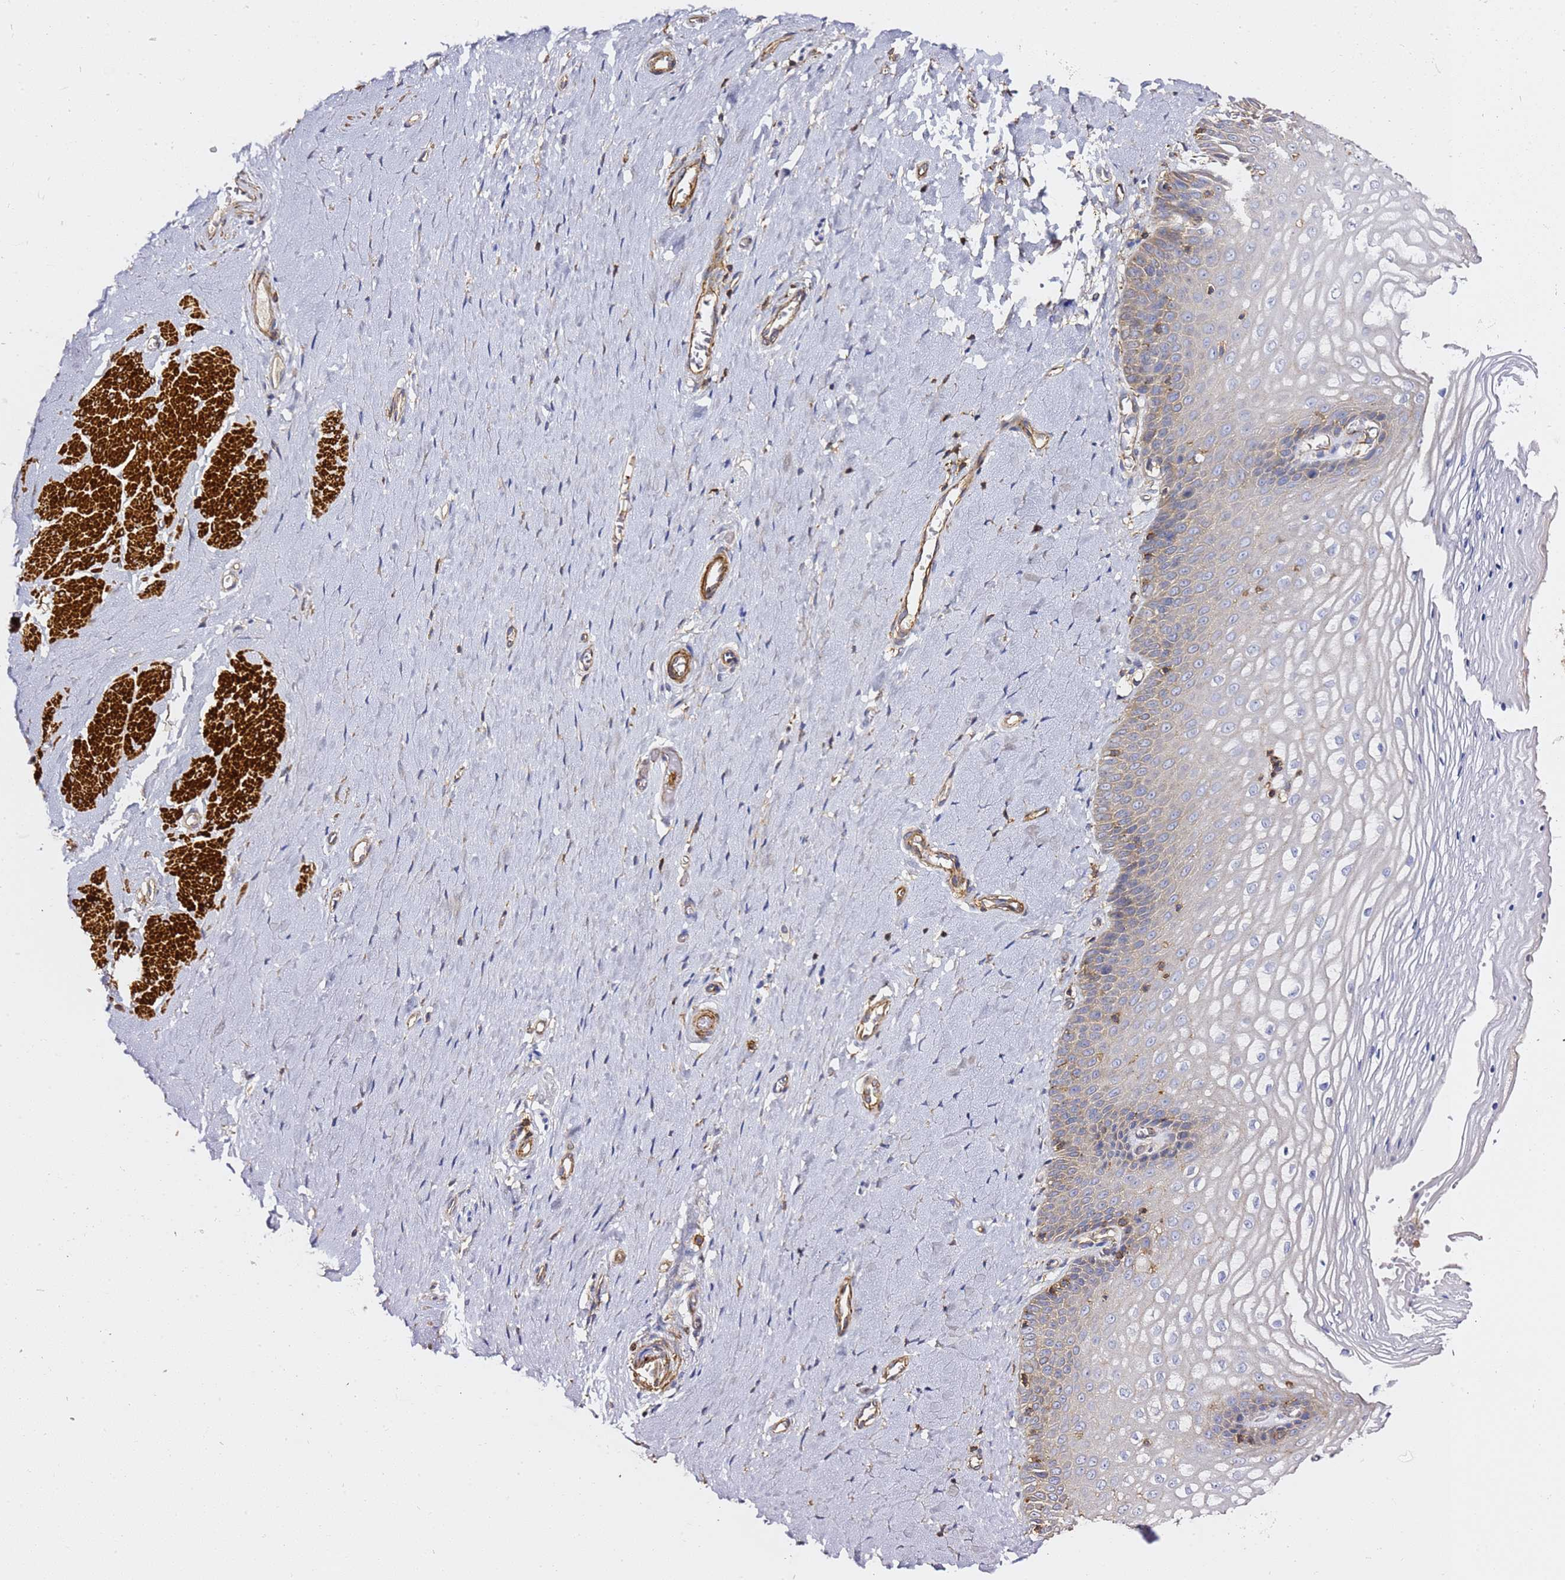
{"staining": {"intensity": "weak", "quantity": "<25%", "location": "cytoplasmic/membranous"}, "tissue": "vagina", "cell_type": "Squamous epithelial cells", "image_type": "normal", "snomed": [{"axis": "morphology", "description": "Normal tissue, NOS"}, {"axis": "topography", "description": "Vagina"}], "caption": "A high-resolution micrograph shows immunohistochemistry staining of benign vagina, which displays no significant staining in squamous epithelial cells. (DAB immunohistochemistry (IHC) with hematoxylin counter stain).", "gene": "ZFP36L2", "patient": {"sex": "female", "age": 65}}